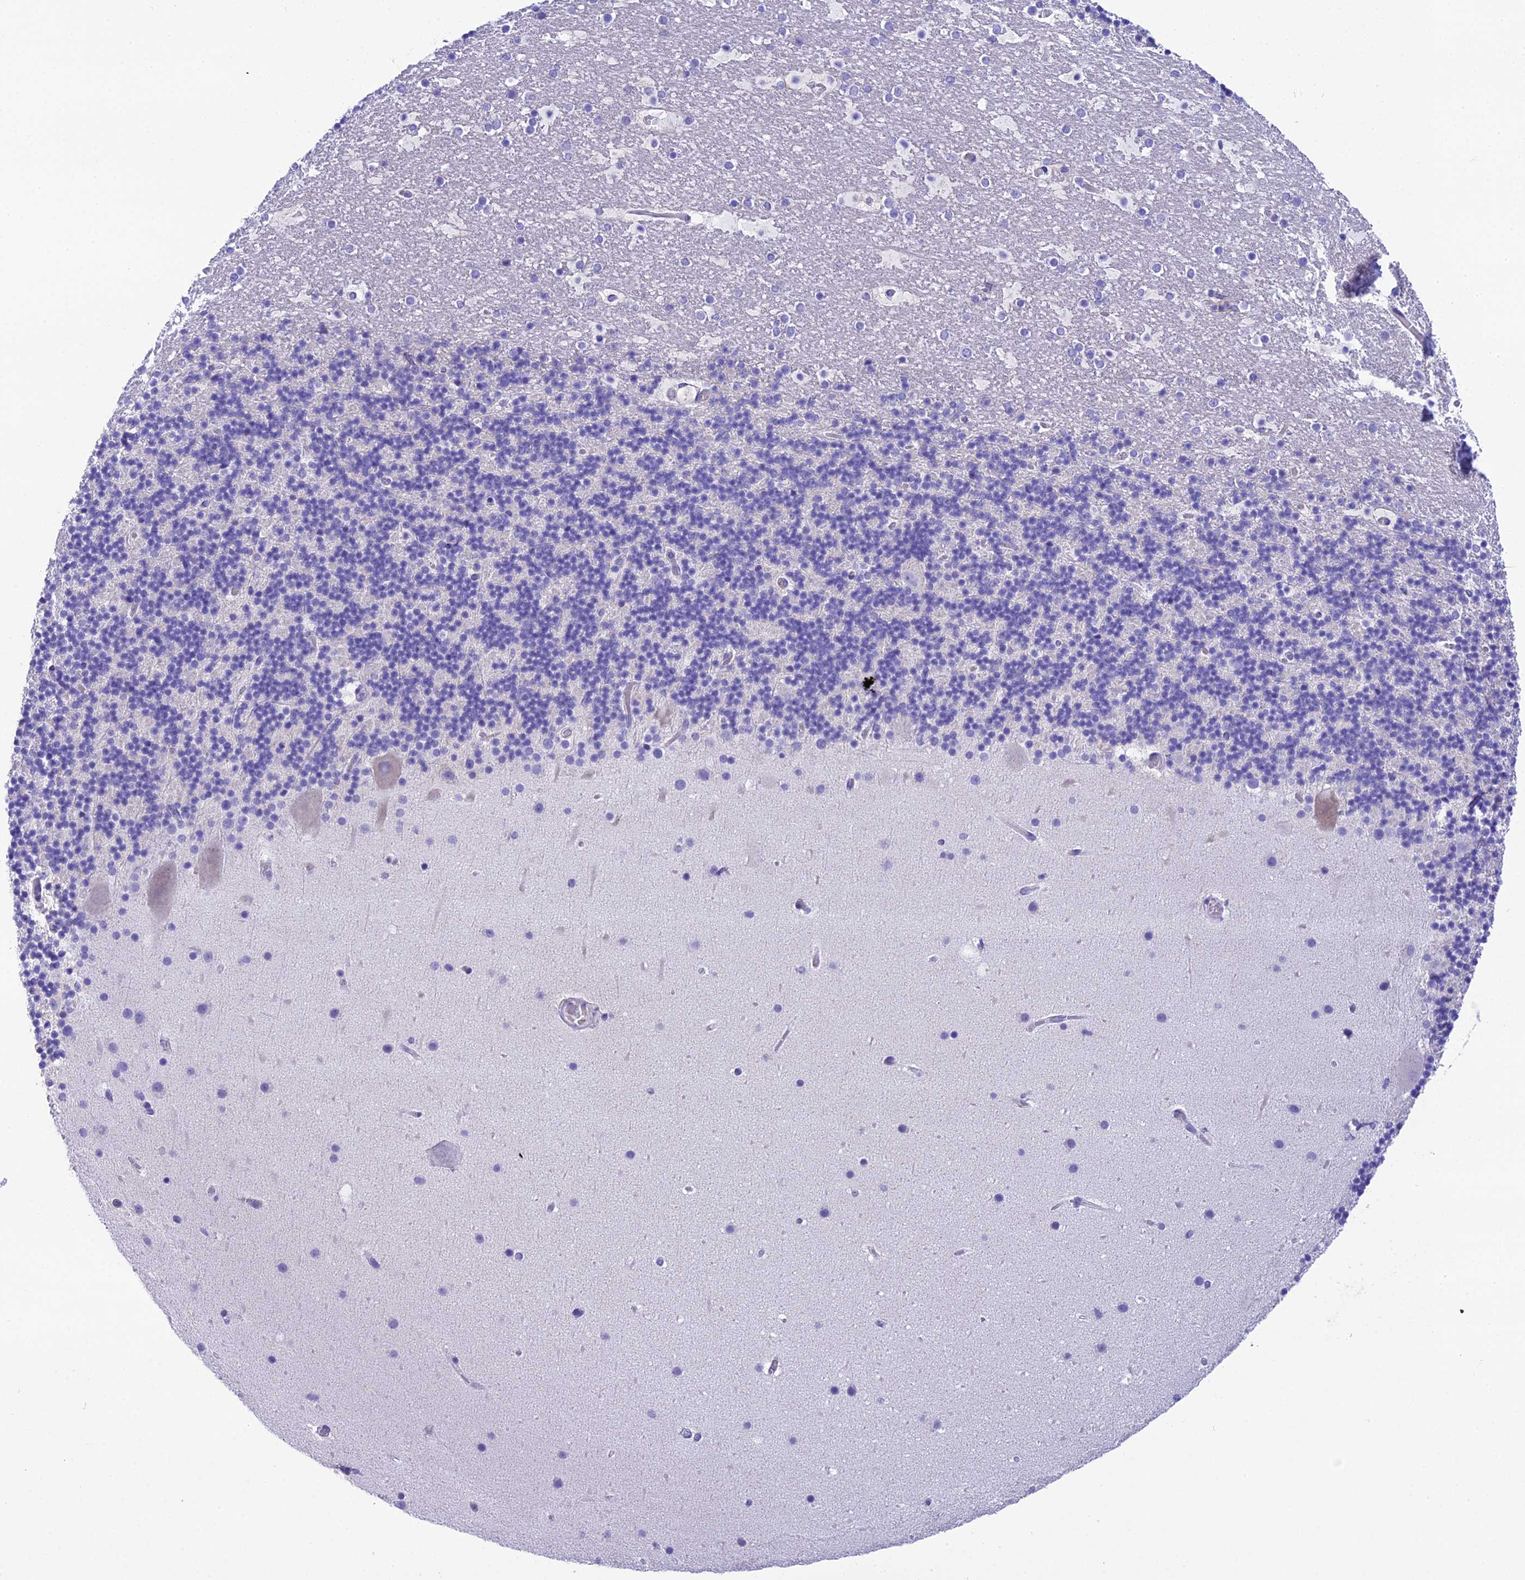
{"staining": {"intensity": "negative", "quantity": "none", "location": "none"}, "tissue": "cerebellum", "cell_type": "Cells in granular layer", "image_type": "normal", "snomed": [{"axis": "morphology", "description": "Normal tissue, NOS"}, {"axis": "topography", "description": "Cerebellum"}], "caption": "A high-resolution micrograph shows immunohistochemistry staining of unremarkable cerebellum, which displays no significant positivity in cells in granular layer. (Brightfield microscopy of DAB immunohistochemistry at high magnification).", "gene": "KIAA0408", "patient": {"sex": "male", "age": 57}}